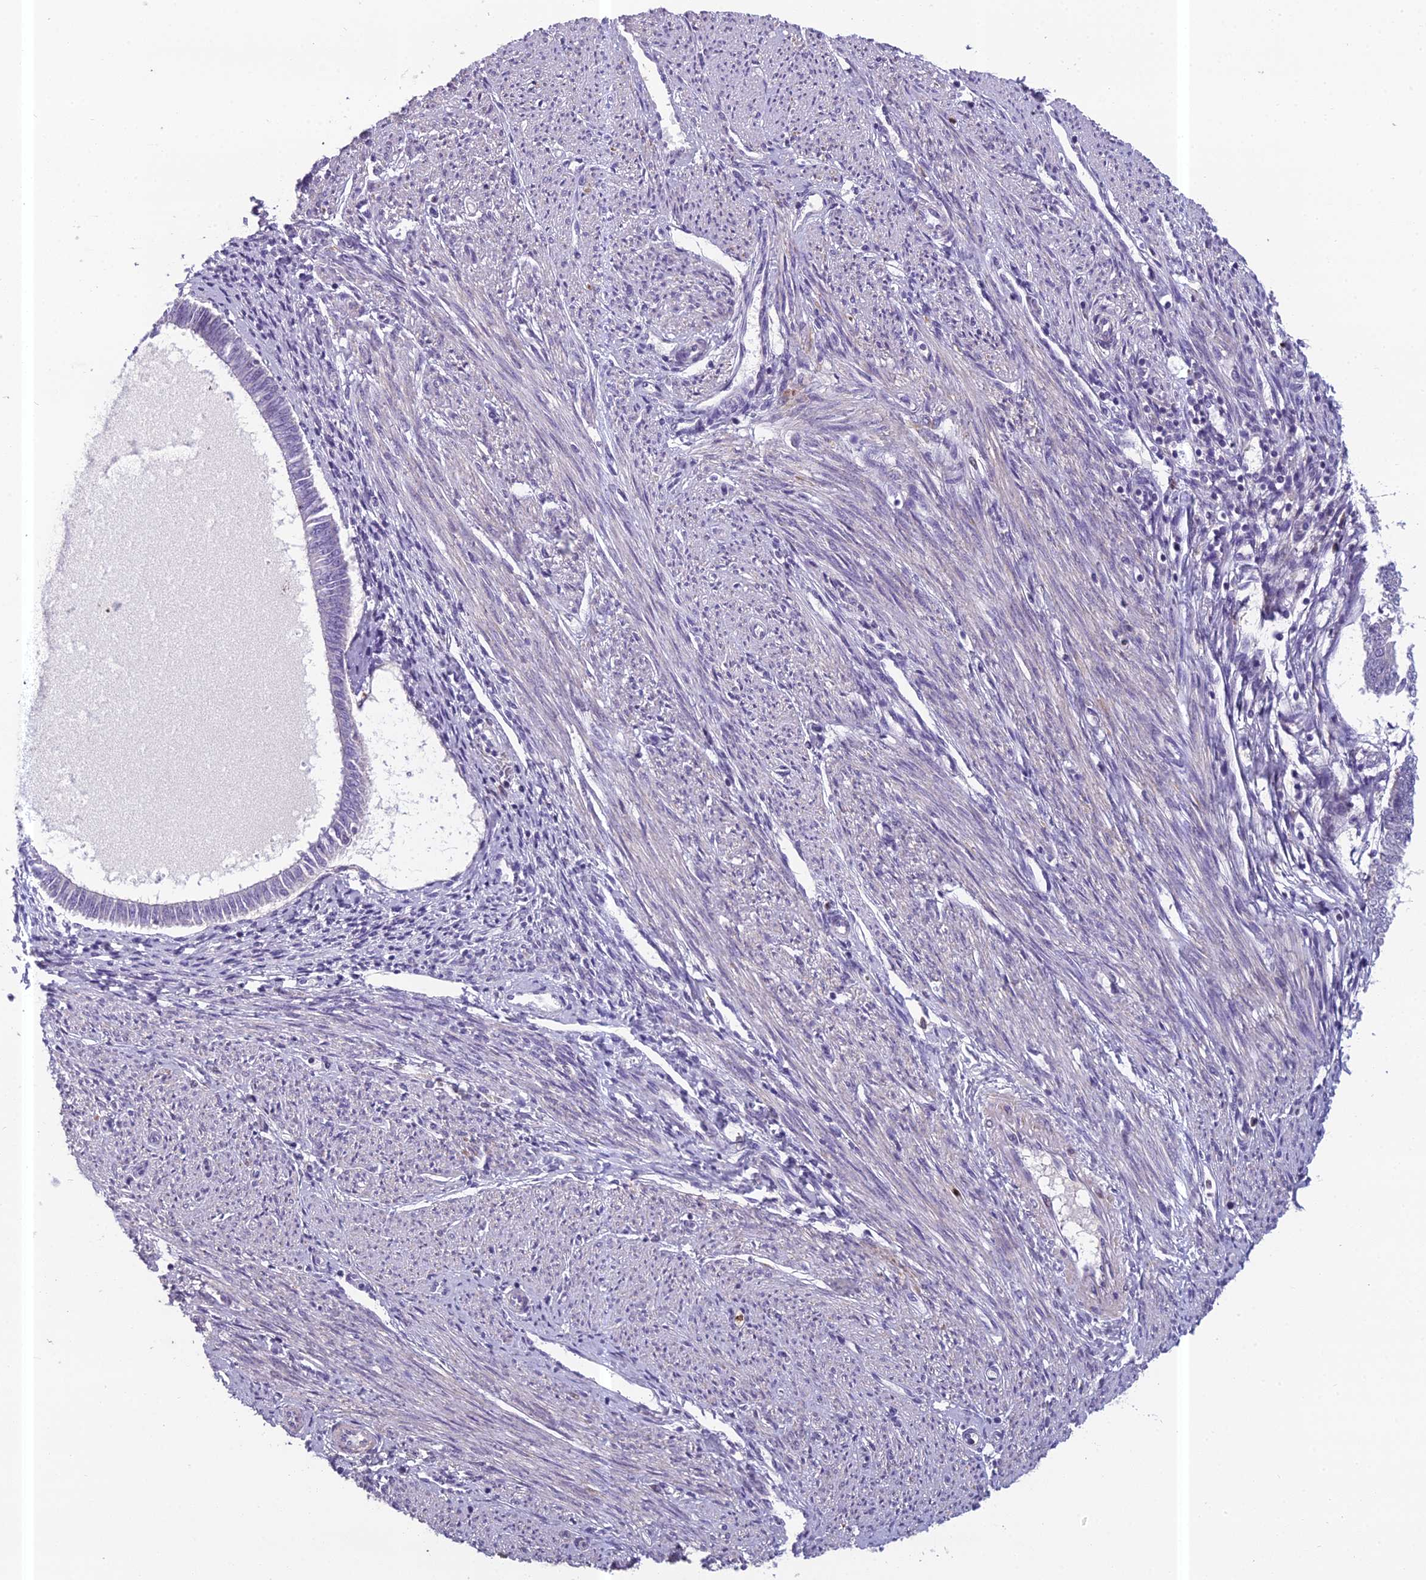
{"staining": {"intensity": "negative", "quantity": "none", "location": "none"}, "tissue": "endometrial cancer", "cell_type": "Tumor cells", "image_type": "cancer", "snomed": [{"axis": "morphology", "description": "Adenocarcinoma, NOS"}, {"axis": "topography", "description": "Endometrium"}], "caption": "Immunohistochemistry micrograph of human endometrial adenocarcinoma stained for a protein (brown), which exhibits no expression in tumor cells. (DAB IHC, high magnification).", "gene": "ENSG00000188897", "patient": {"sex": "female", "age": 58}}